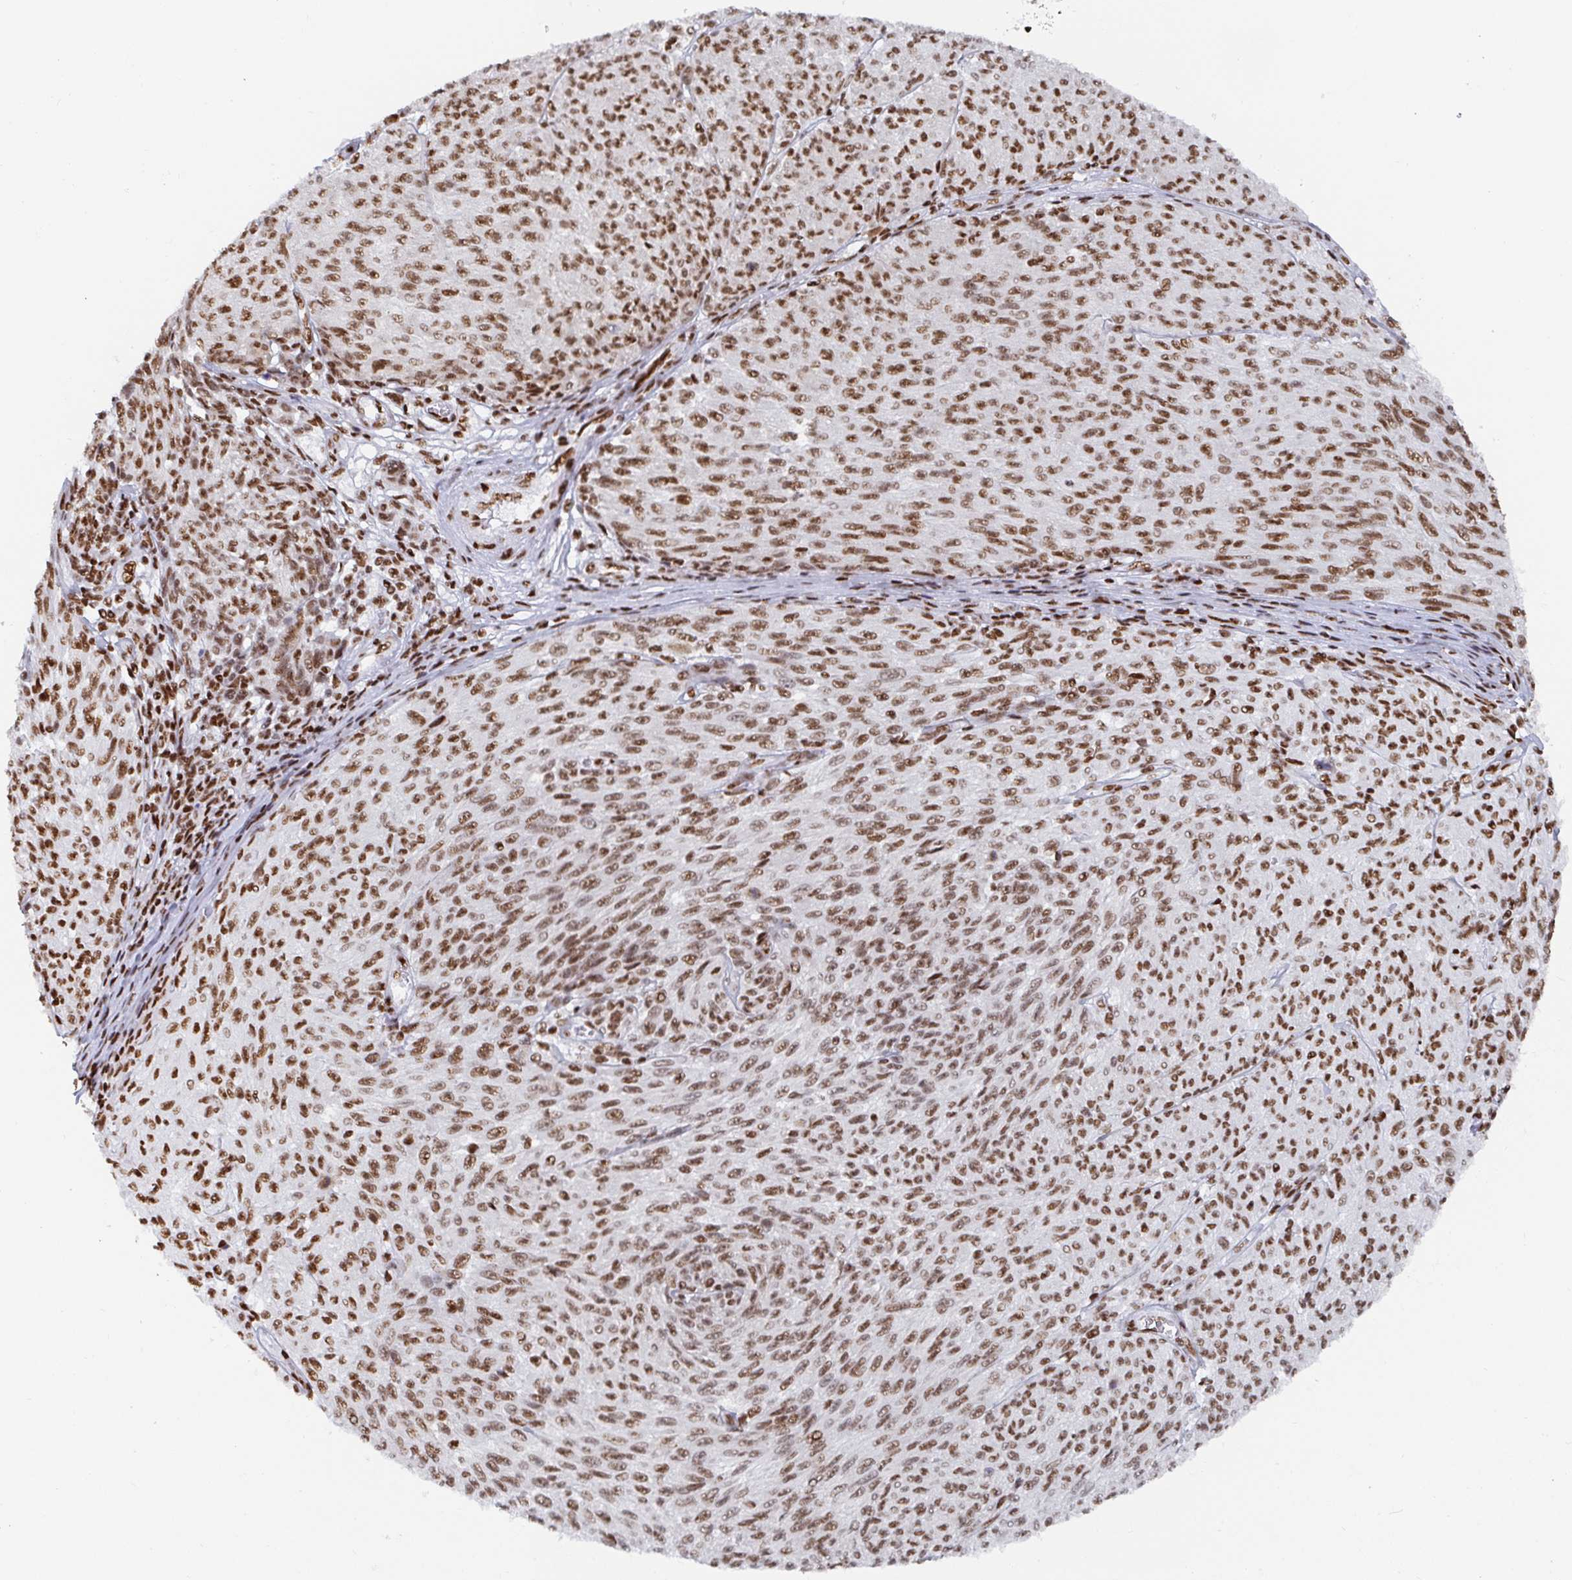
{"staining": {"intensity": "moderate", "quantity": ">75%", "location": "nuclear"}, "tissue": "melanoma", "cell_type": "Tumor cells", "image_type": "cancer", "snomed": [{"axis": "morphology", "description": "Malignant melanoma, NOS"}, {"axis": "topography", "description": "Skin"}], "caption": "Protein analysis of melanoma tissue exhibits moderate nuclear staining in approximately >75% of tumor cells. The staining was performed using DAB (3,3'-diaminobenzidine), with brown indicating positive protein expression. Nuclei are stained blue with hematoxylin.", "gene": "EWSR1", "patient": {"sex": "male", "age": 85}}